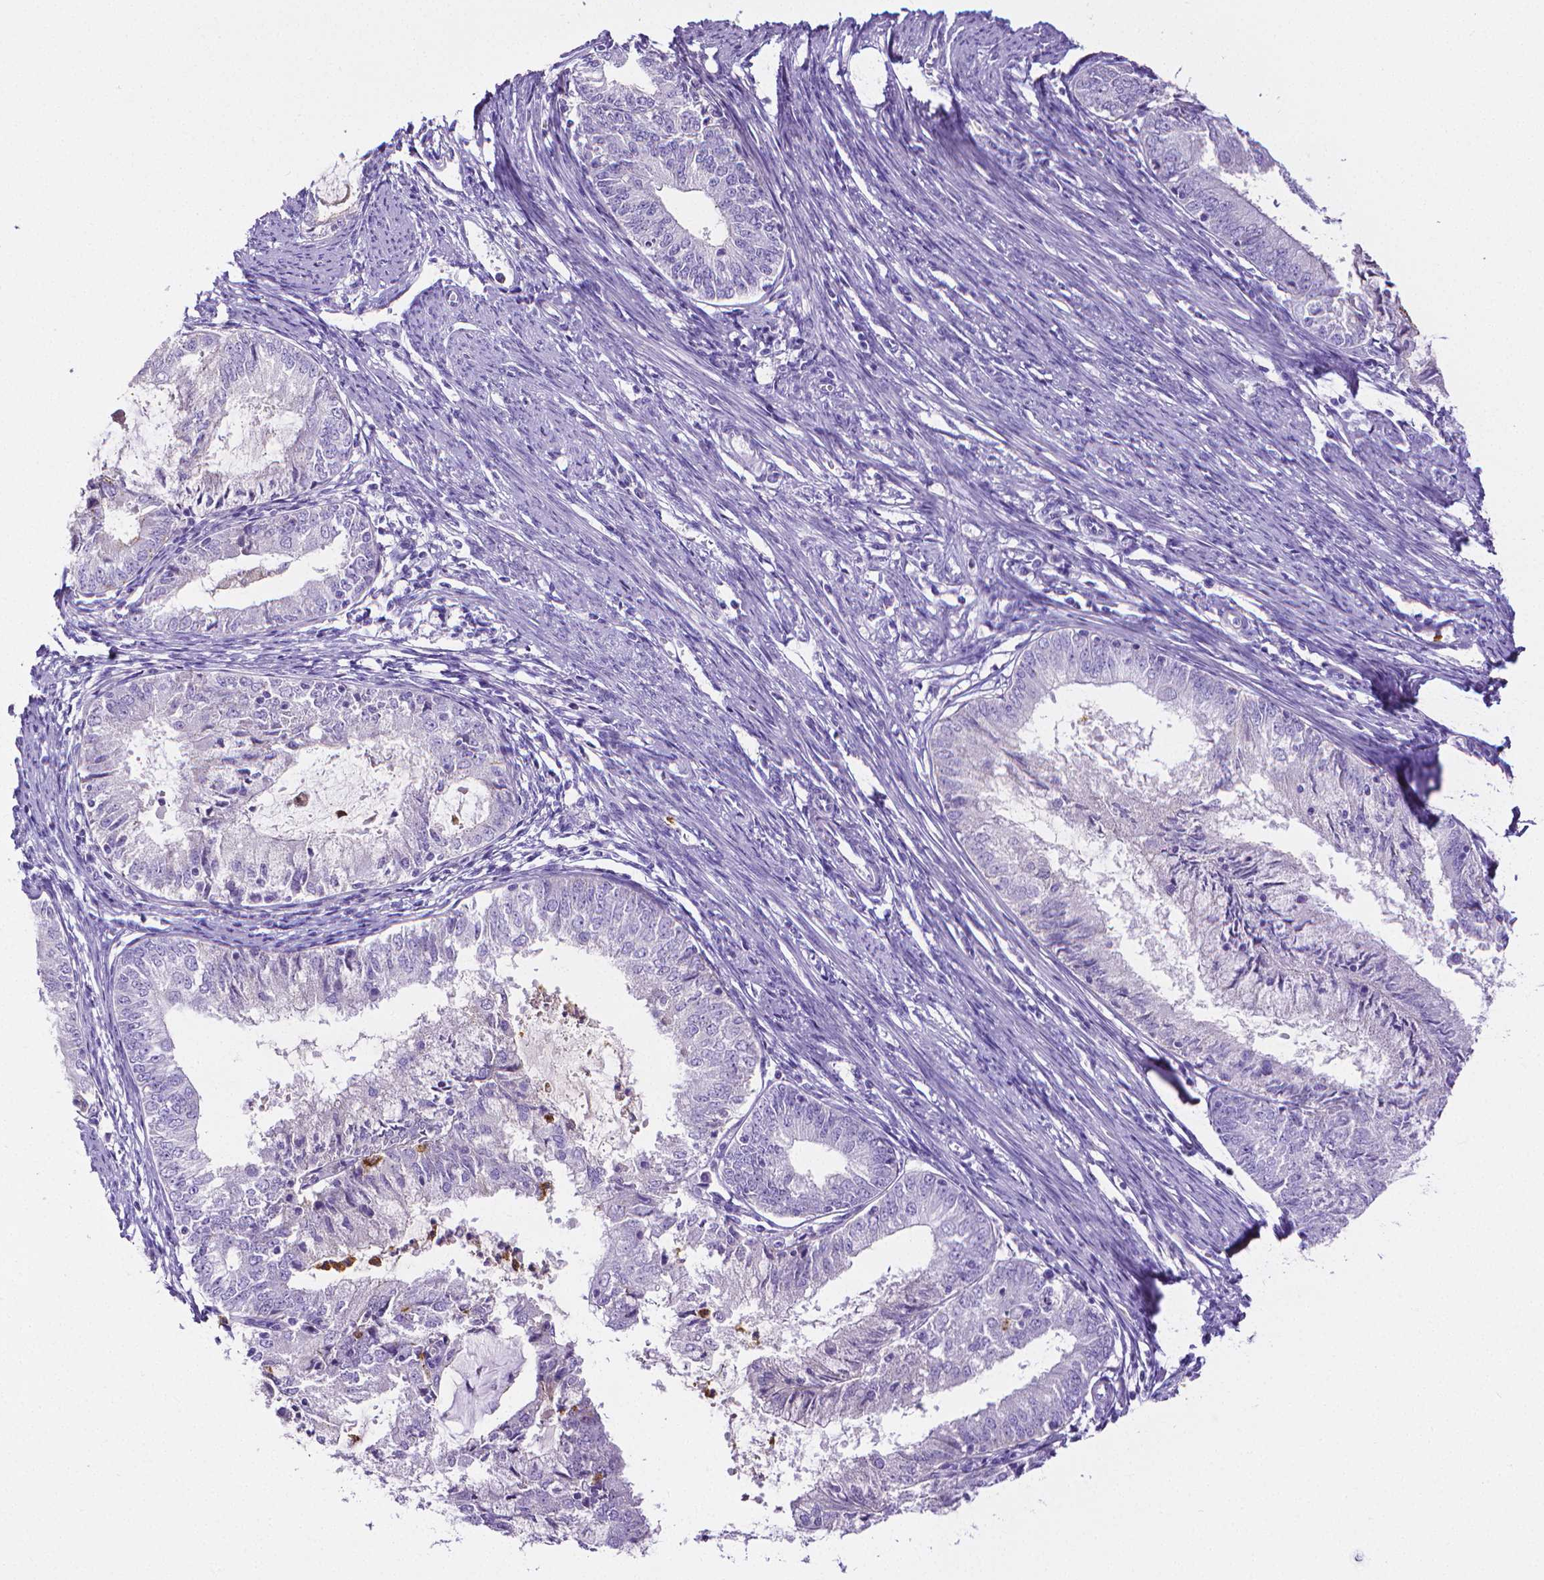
{"staining": {"intensity": "negative", "quantity": "none", "location": "none"}, "tissue": "endometrial cancer", "cell_type": "Tumor cells", "image_type": "cancer", "snomed": [{"axis": "morphology", "description": "Adenocarcinoma, NOS"}, {"axis": "topography", "description": "Endometrium"}], "caption": "Immunohistochemistry (IHC) photomicrograph of adenocarcinoma (endometrial) stained for a protein (brown), which displays no staining in tumor cells.", "gene": "MMP9", "patient": {"sex": "female", "age": 57}}